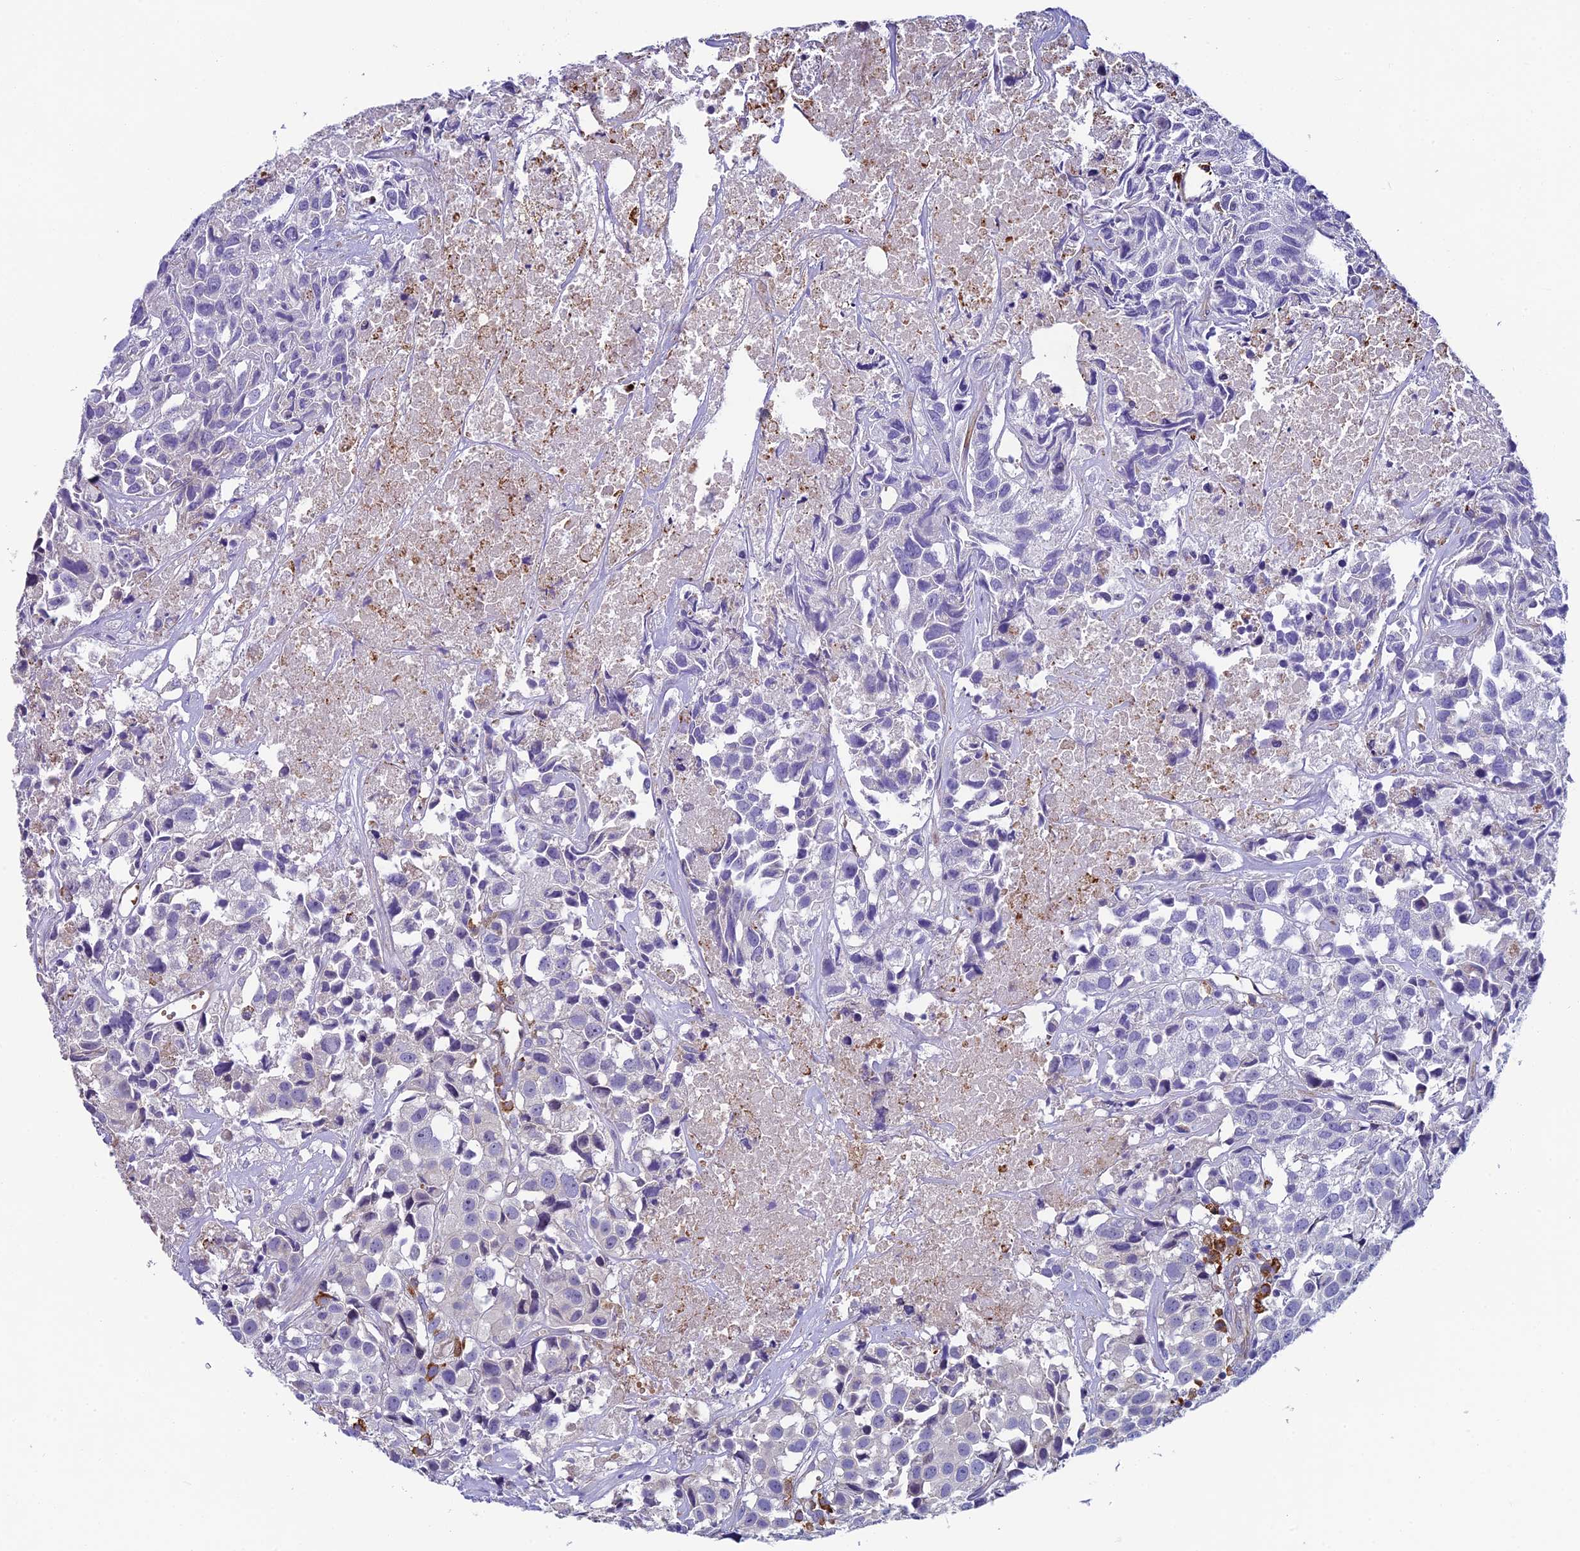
{"staining": {"intensity": "negative", "quantity": "none", "location": "none"}, "tissue": "urothelial cancer", "cell_type": "Tumor cells", "image_type": "cancer", "snomed": [{"axis": "morphology", "description": "Urothelial carcinoma, High grade"}, {"axis": "topography", "description": "Urinary bladder"}], "caption": "The immunohistochemistry histopathology image has no significant staining in tumor cells of urothelial cancer tissue.", "gene": "MACIR", "patient": {"sex": "female", "age": 75}}